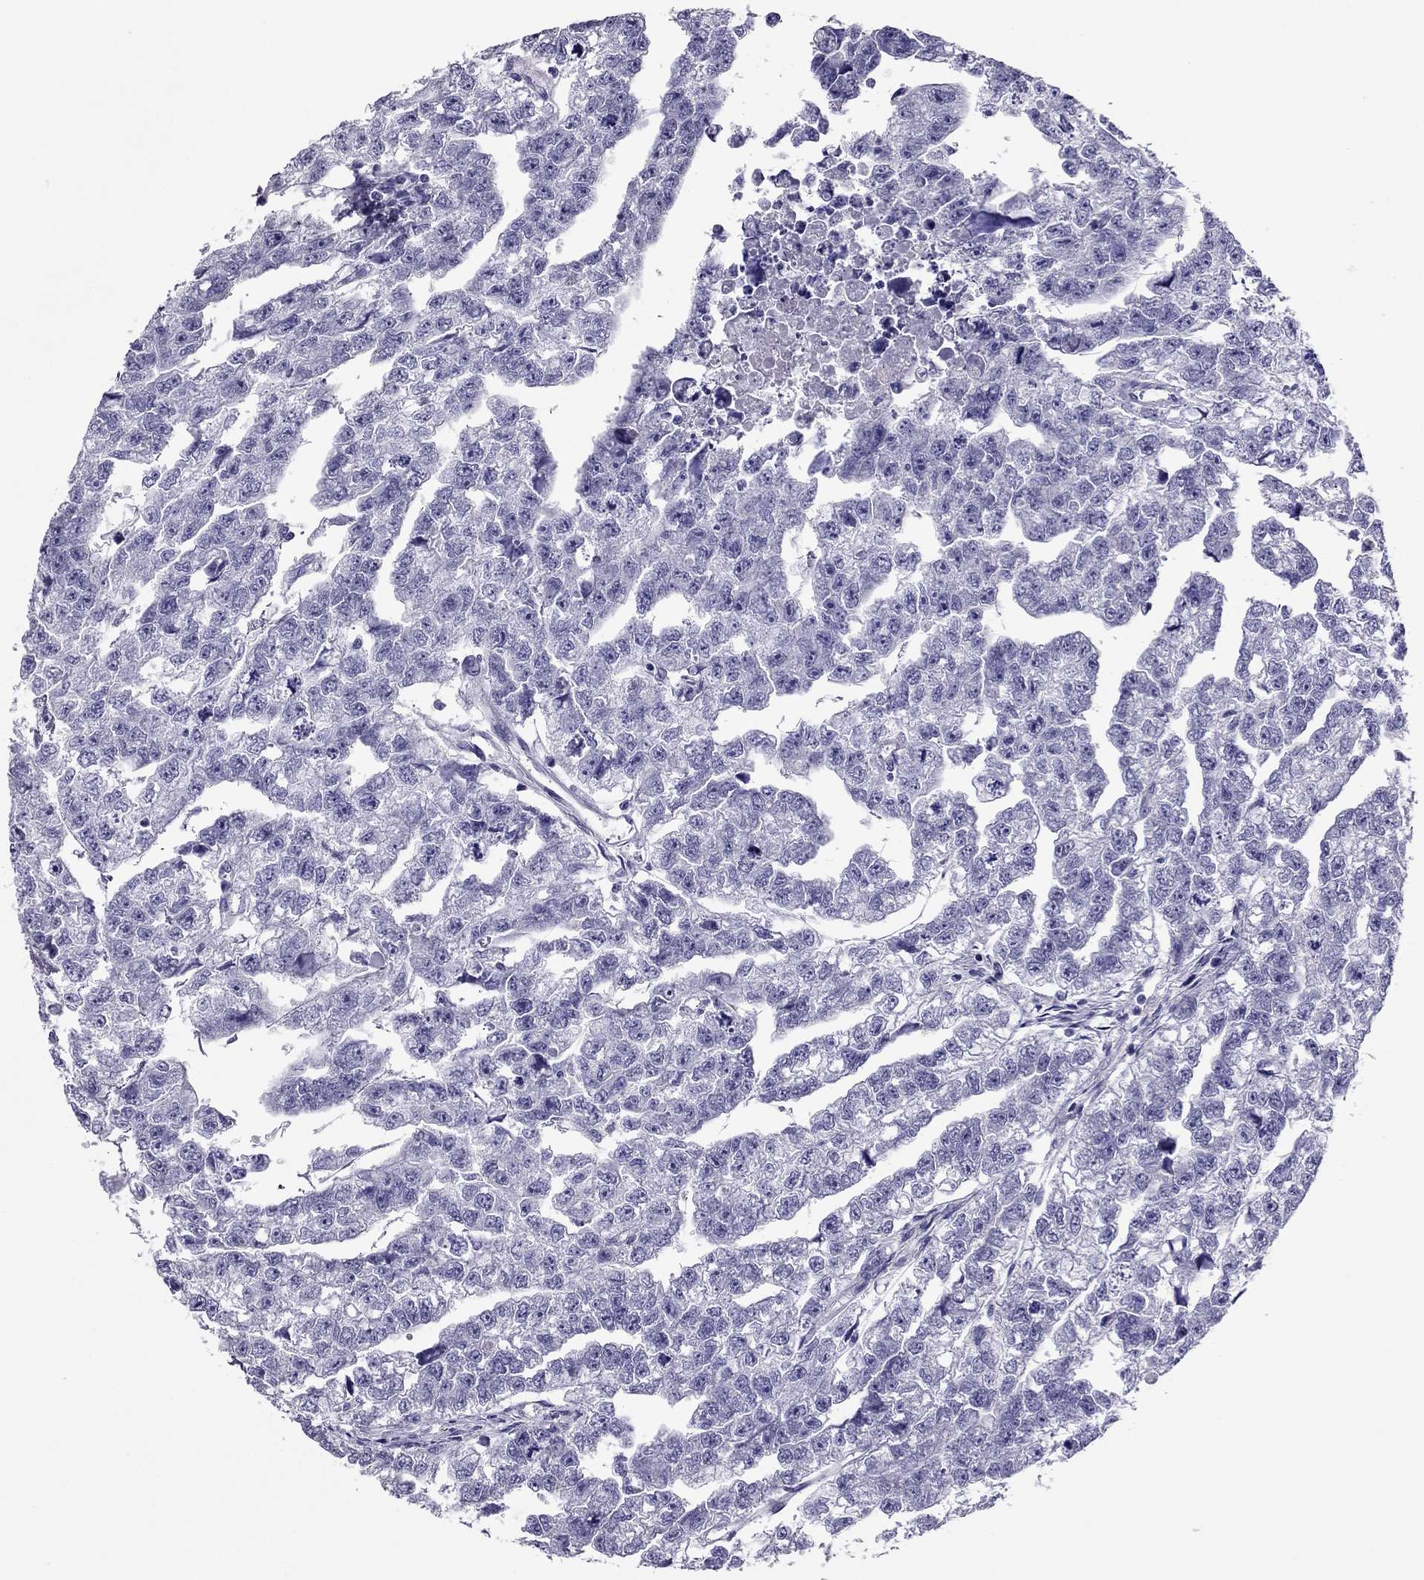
{"staining": {"intensity": "negative", "quantity": "none", "location": "none"}, "tissue": "testis cancer", "cell_type": "Tumor cells", "image_type": "cancer", "snomed": [{"axis": "morphology", "description": "Carcinoma, Embryonal, NOS"}, {"axis": "morphology", "description": "Teratoma, malignant, NOS"}, {"axis": "topography", "description": "Testis"}], "caption": "The photomicrograph demonstrates no significant expression in tumor cells of embryonal carcinoma (testis).", "gene": "PDE6A", "patient": {"sex": "male", "age": 44}}